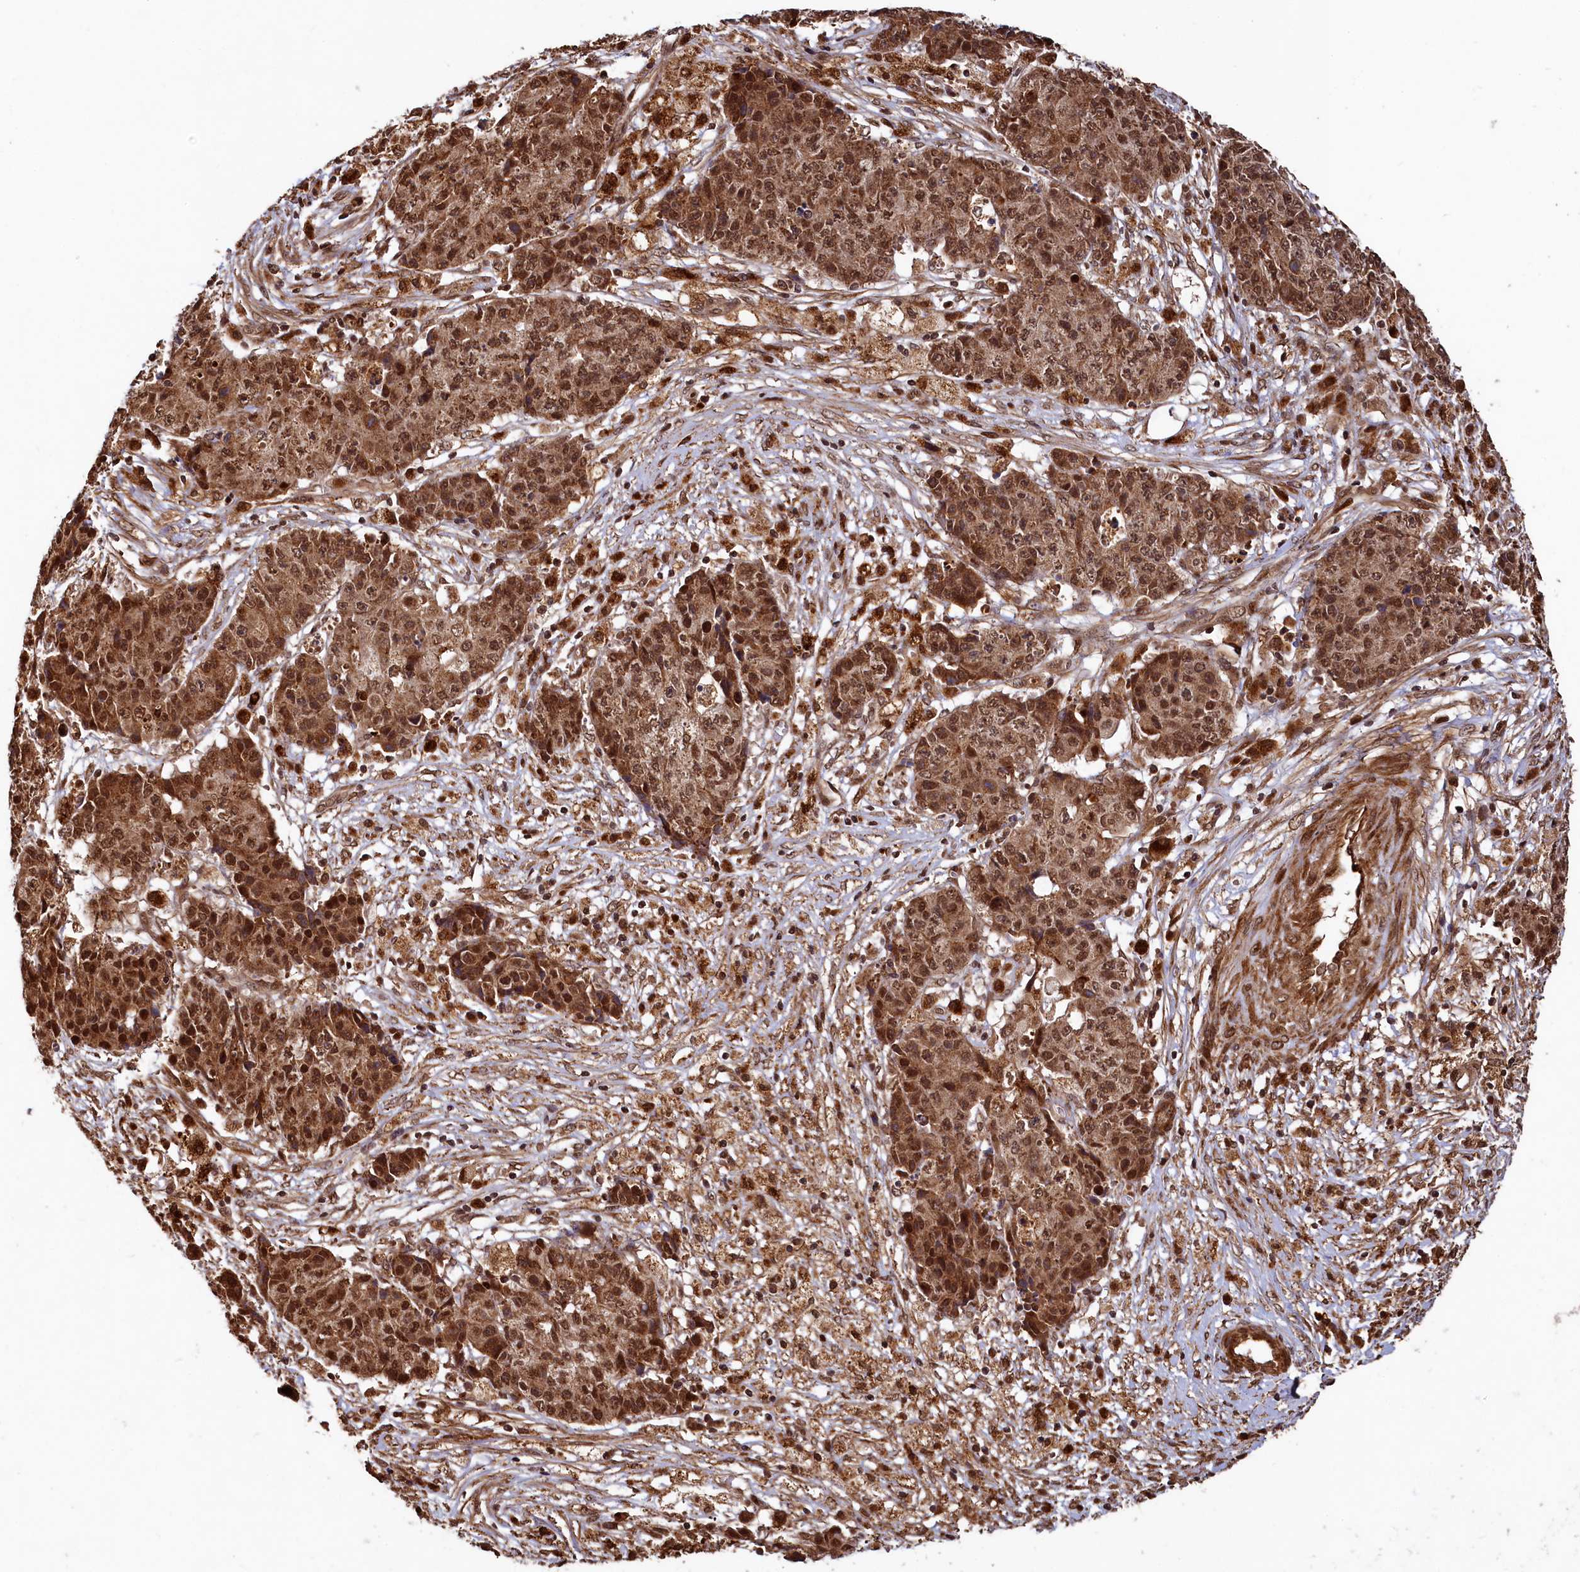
{"staining": {"intensity": "strong", "quantity": ">75%", "location": "cytoplasmic/membranous,nuclear"}, "tissue": "ovarian cancer", "cell_type": "Tumor cells", "image_type": "cancer", "snomed": [{"axis": "morphology", "description": "Carcinoma, endometroid"}, {"axis": "topography", "description": "Ovary"}], "caption": "Human ovarian cancer stained with a brown dye reveals strong cytoplasmic/membranous and nuclear positive positivity in approximately >75% of tumor cells.", "gene": "TRIM23", "patient": {"sex": "female", "age": 42}}